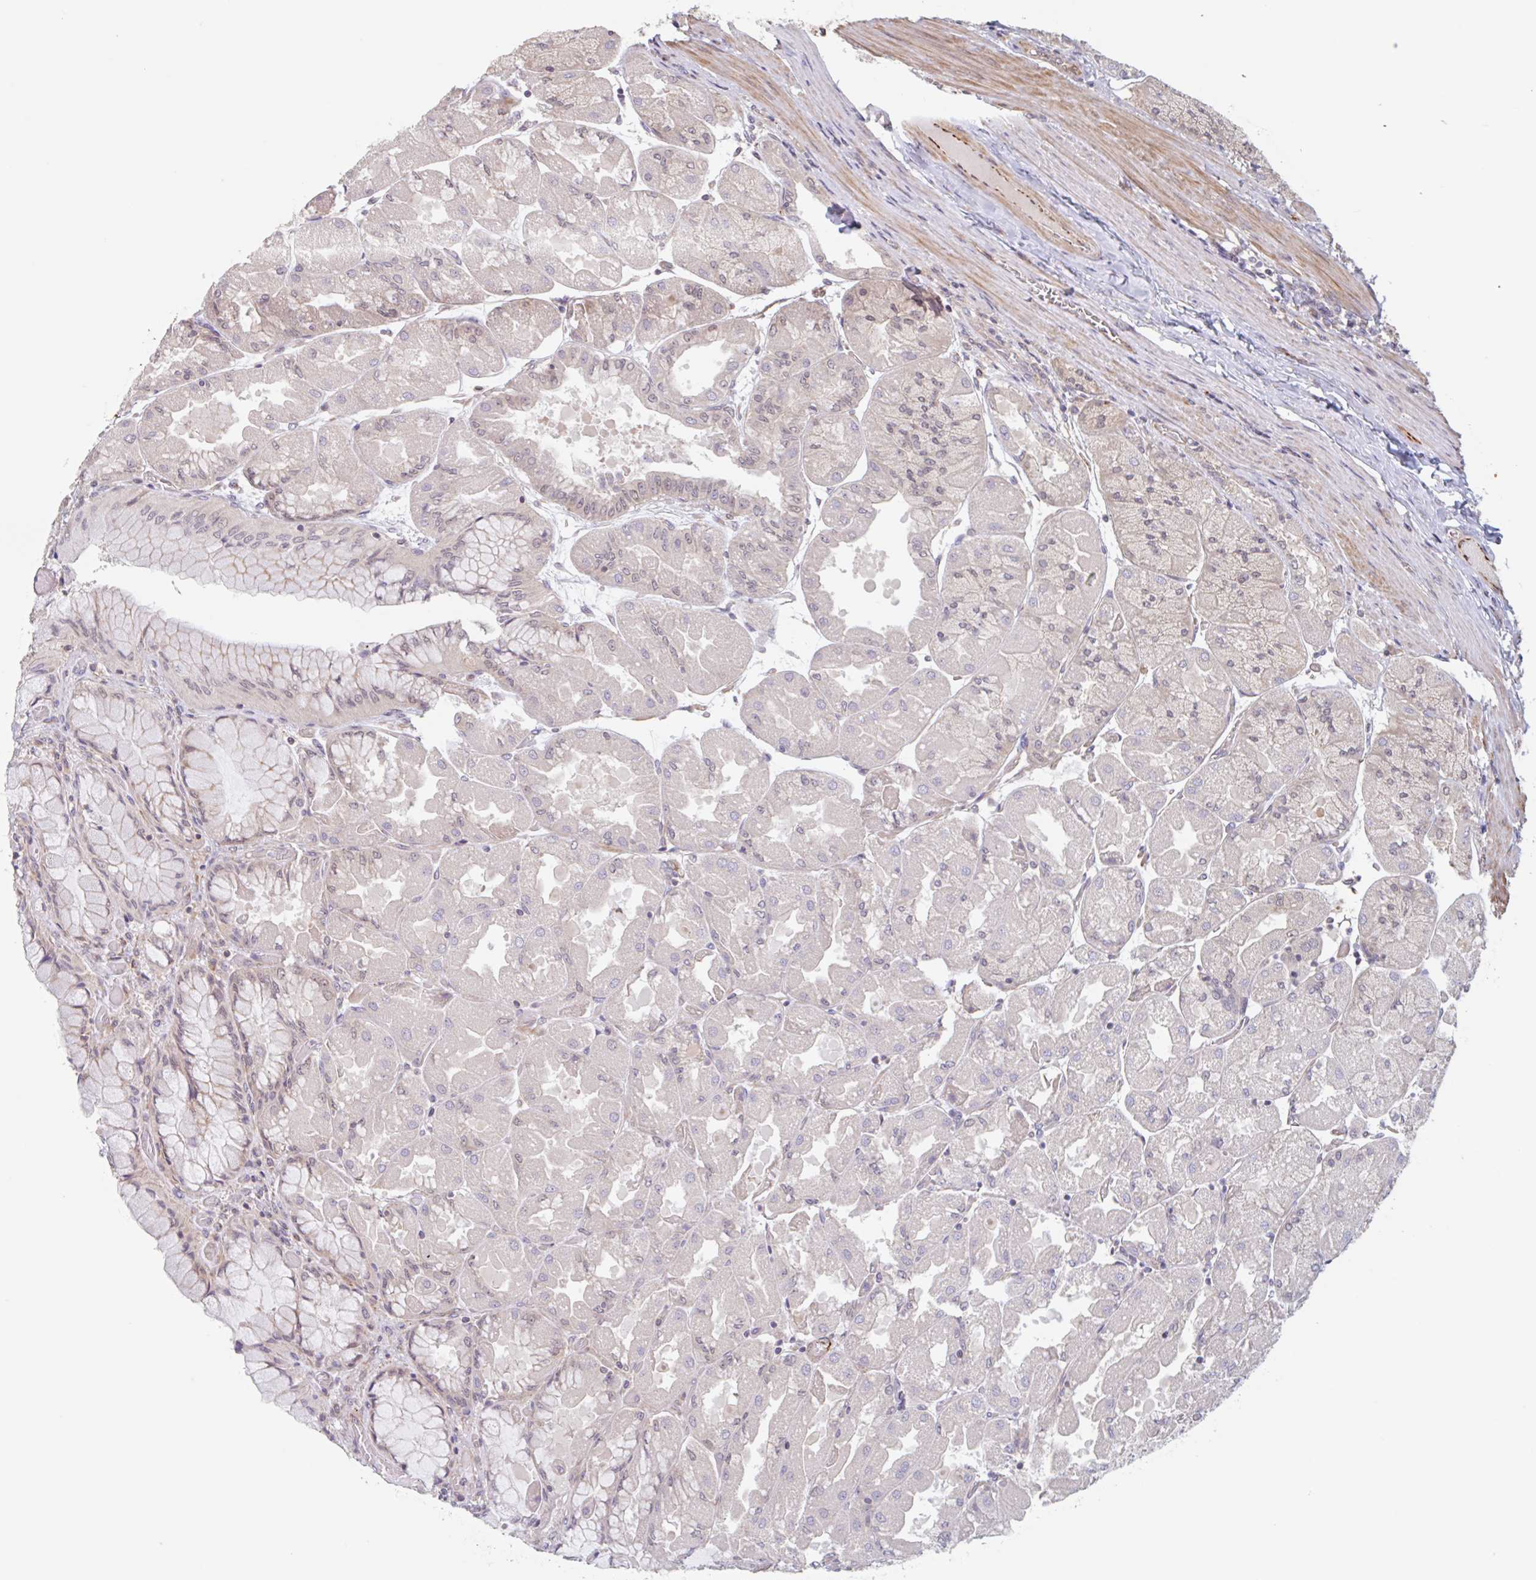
{"staining": {"intensity": "moderate", "quantity": "25%-75%", "location": "cytoplasmic/membranous,nuclear"}, "tissue": "stomach", "cell_type": "Glandular cells", "image_type": "normal", "snomed": [{"axis": "morphology", "description": "Normal tissue, NOS"}, {"axis": "topography", "description": "Stomach"}], "caption": "Unremarkable stomach exhibits moderate cytoplasmic/membranous,nuclear expression in about 25%-75% of glandular cells, visualized by immunohistochemistry. (Brightfield microscopy of DAB IHC at high magnification).", "gene": "NUB1", "patient": {"sex": "female", "age": 61}}